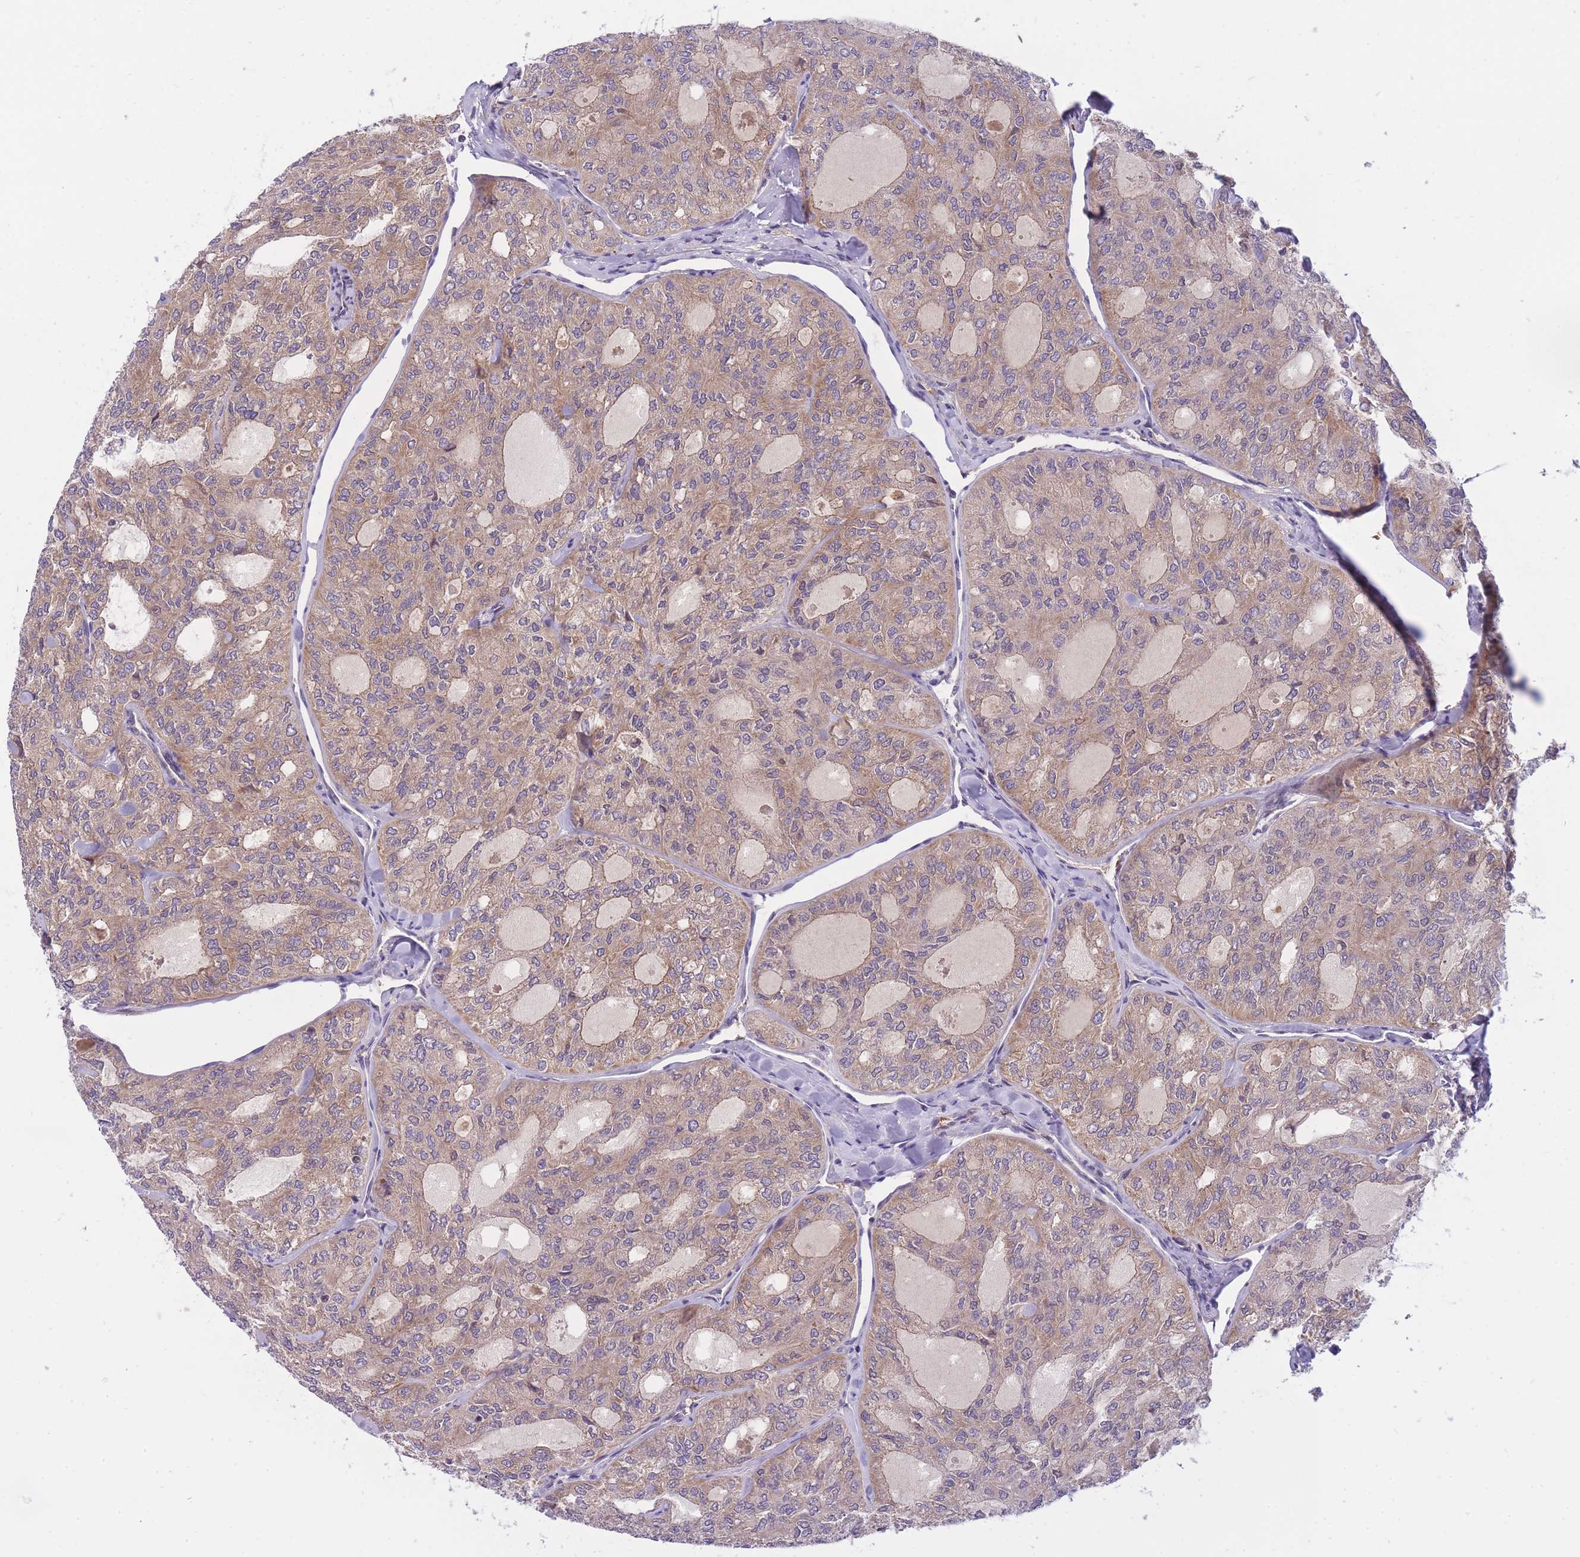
{"staining": {"intensity": "weak", "quantity": "25%-75%", "location": "cytoplasmic/membranous"}, "tissue": "thyroid cancer", "cell_type": "Tumor cells", "image_type": "cancer", "snomed": [{"axis": "morphology", "description": "Follicular adenoma carcinoma, NOS"}, {"axis": "topography", "description": "Thyroid gland"}], "caption": "Weak cytoplasmic/membranous positivity for a protein is present in approximately 25%-75% of tumor cells of thyroid cancer using immunohistochemistry (IHC).", "gene": "CRYGN", "patient": {"sex": "male", "age": 75}}